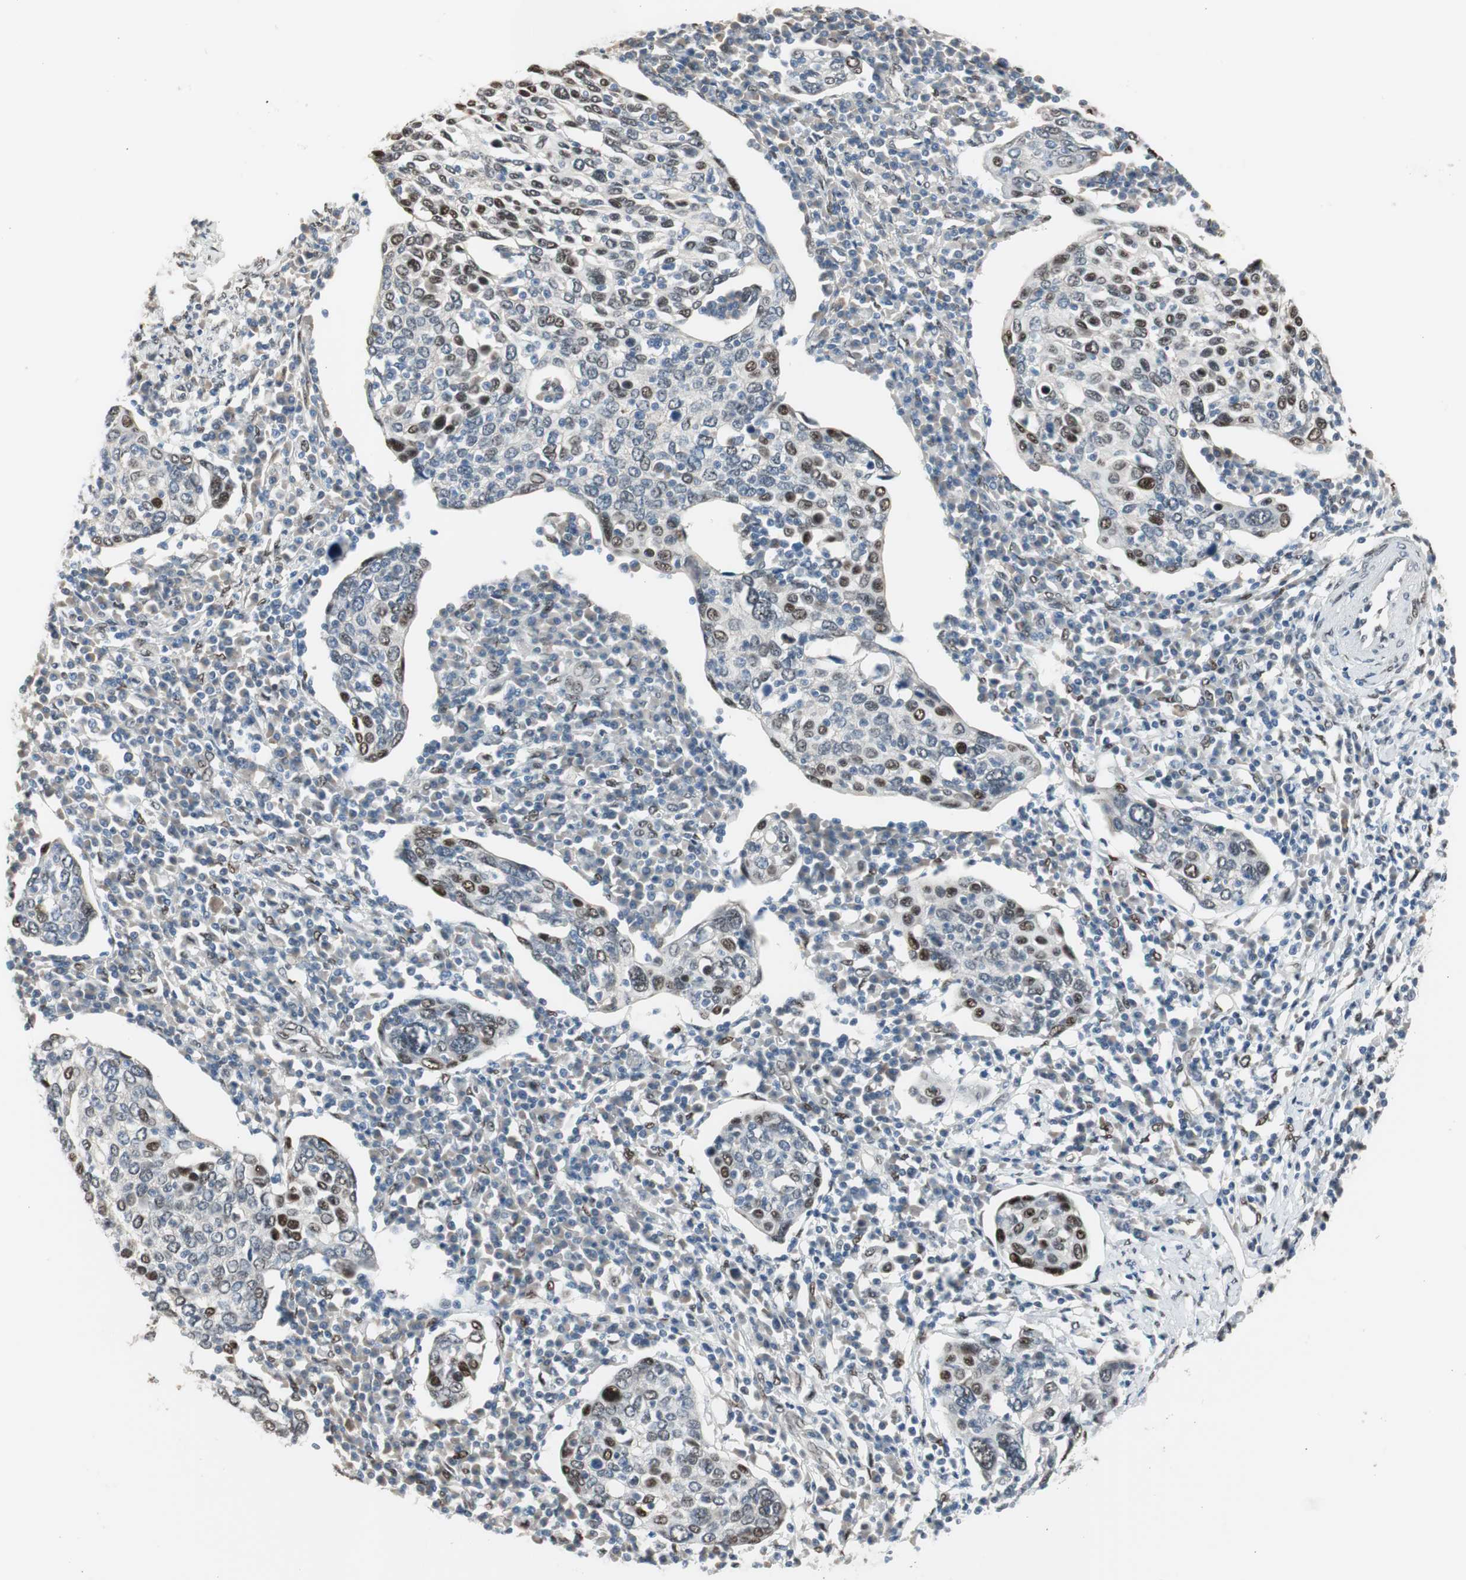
{"staining": {"intensity": "weak", "quantity": "<25%", "location": "nuclear"}, "tissue": "cervical cancer", "cell_type": "Tumor cells", "image_type": "cancer", "snomed": [{"axis": "morphology", "description": "Squamous cell carcinoma, NOS"}, {"axis": "topography", "description": "Cervix"}], "caption": "Immunohistochemistry (IHC) of human cervical squamous cell carcinoma reveals no staining in tumor cells.", "gene": "PML", "patient": {"sex": "female", "age": 40}}